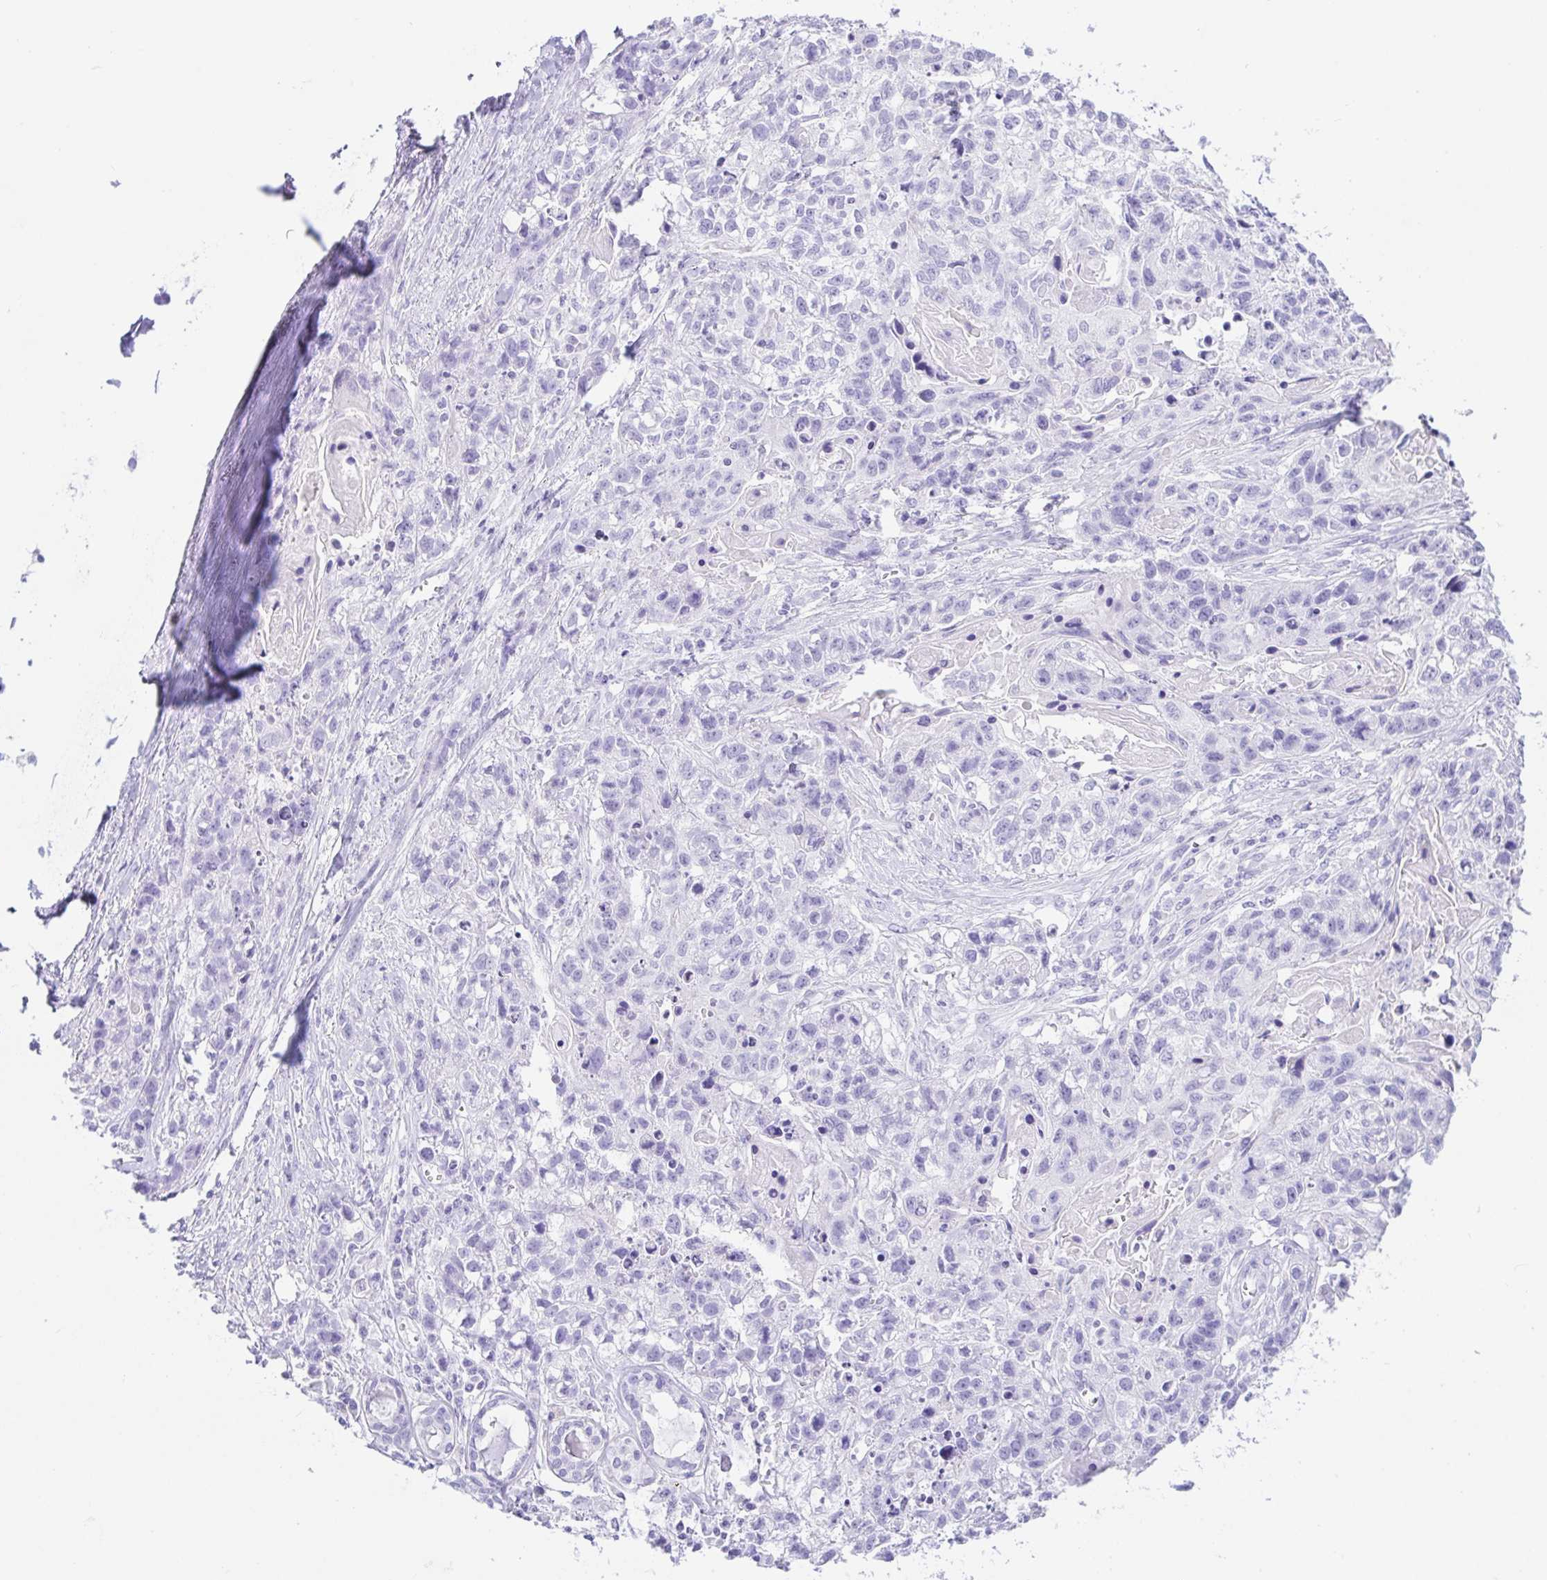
{"staining": {"intensity": "negative", "quantity": "none", "location": "none"}, "tissue": "lung cancer", "cell_type": "Tumor cells", "image_type": "cancer", "snomed": [{"axis": "morphology", "description": "Squamous cell carcinoma, NOS"}, {"axis": "topography", "description": "Lung"}], "caption": "High power microscopy photomicrograph of an IHC micrograph of squamous cell carcinoma (lung), revealing no significant positivity in tumor cells.", "gene": "PAX8", "patient": {"sex": "male", "age": 74}}